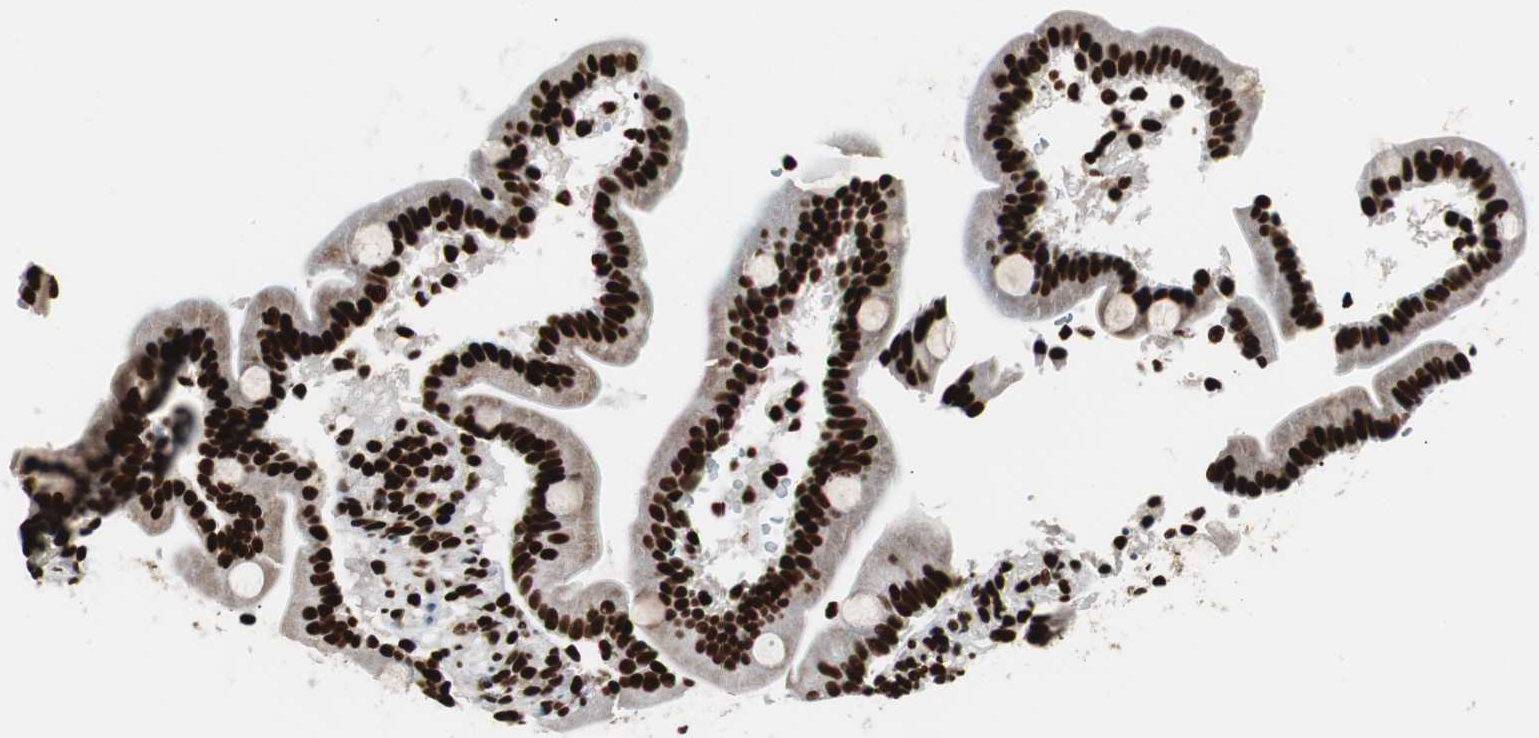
{"staining": {"intensity": "strong", "quantity": ">75%", "location": "nuclear"}, "tissue": "duodenum", "cell_type": "Glandular cells", "image_type": "normal", "snomed": [{"axis": "morphology", "description": "Normal tissue, NOS"}, {"axis": "topography", "description": "Duodenum"}], "caption": "Immunohistochemical staining of normal human duodenum exhibits high levels of strong nuclear staining in approximately >75% of glandular cells. The protein is stained brown, and the nuclei are stained in blue (DAB (3,3'-diaminobenzidine) IHC with brightfield microscopy, high magnification).", "gene": "MTA2", "patient": {"sex": "male", "age": 54}}